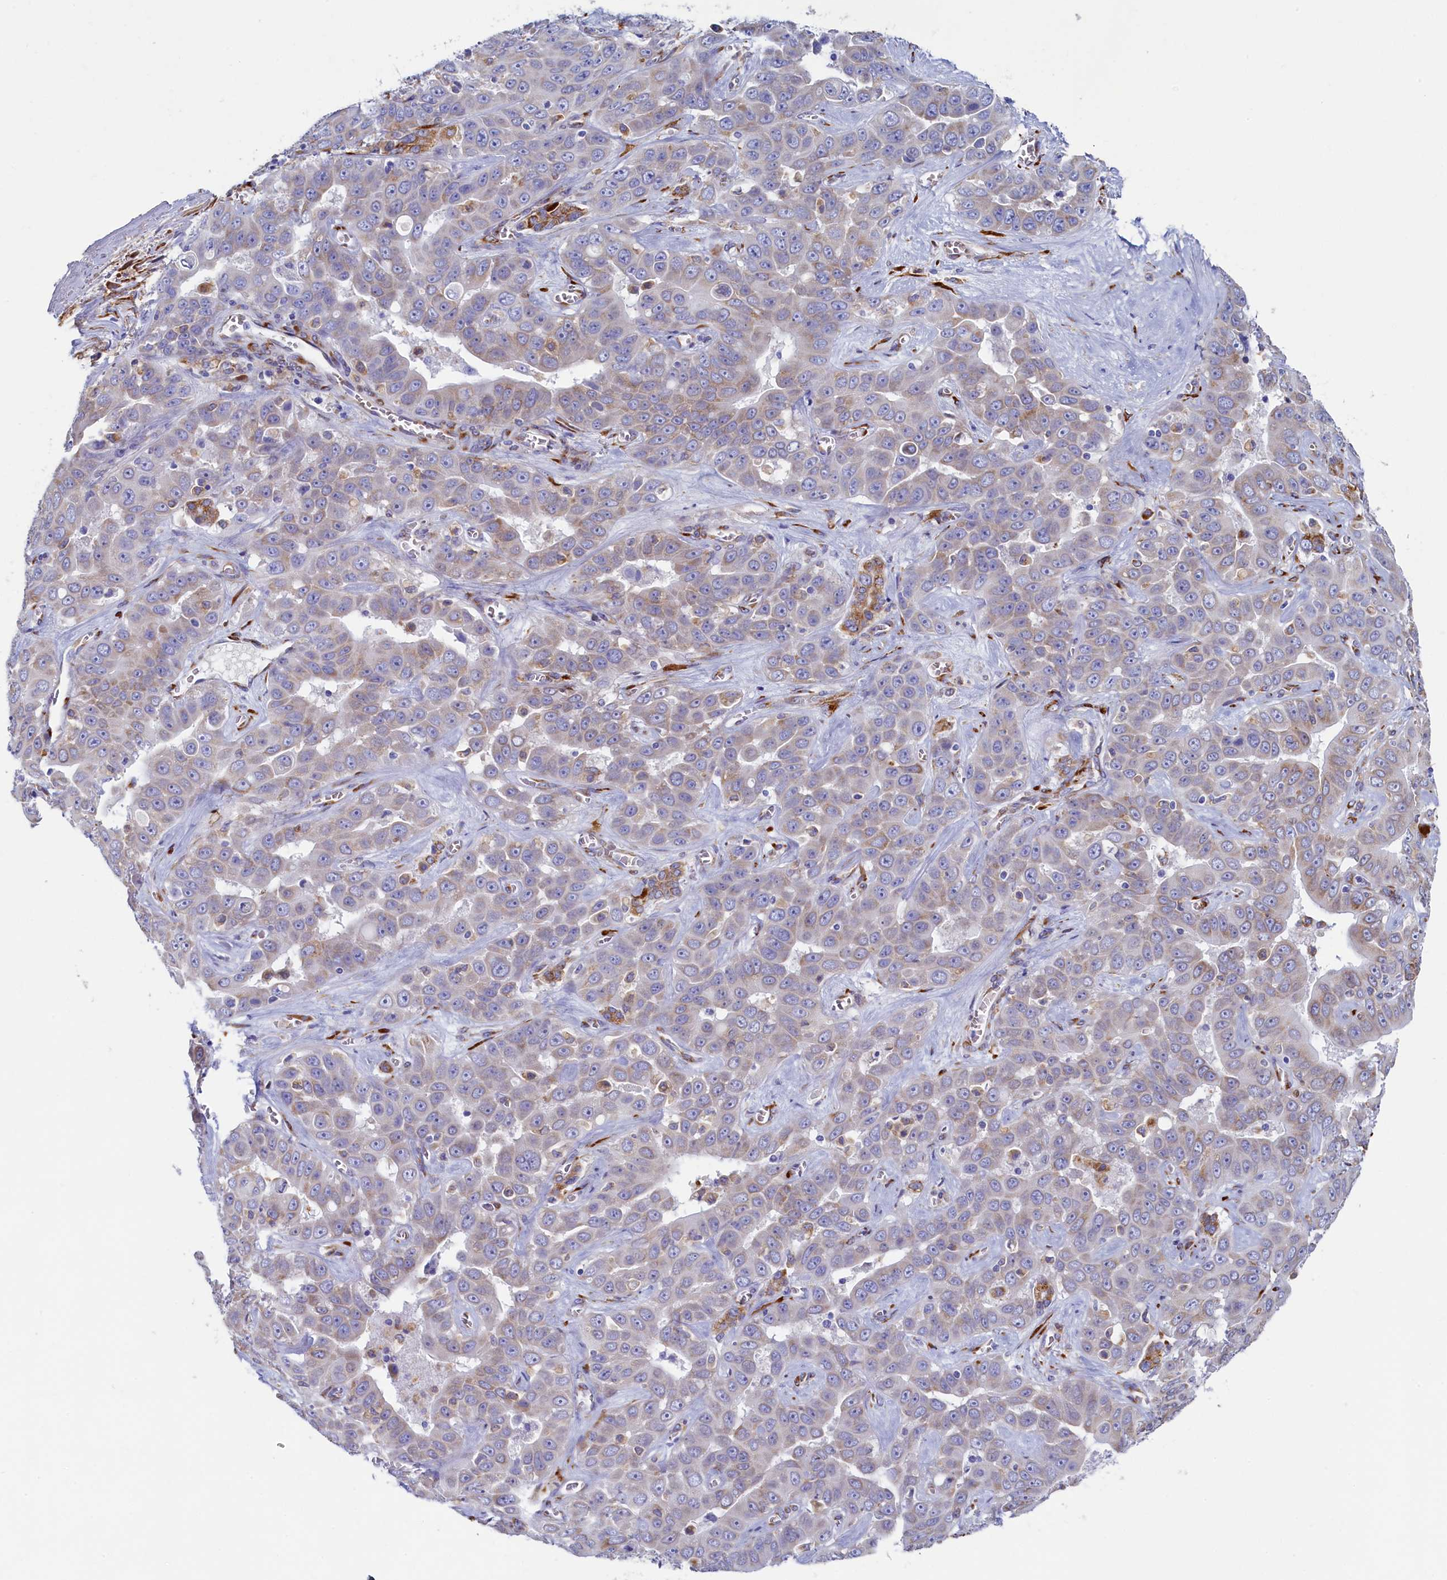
{"staining": {"intensity": "weak", "quantity": ">75%", "location": "cytoplasmic/membranous"}, "tissue": "liver cancer", "cell_type": "Tumor cells", "image_type": "cancer", "snomed": [{"axis": "morphology", "description": "Cholangiocarcinoma"}, {"axis": "topography", "description": "Liver"}], "caption": "Immunohistochemical staining of liver cancer displays low levels of weak cytoplasmic/membranous protein expression in approximately >75% of tumor cells.", "gene": "TMEM18", "patient": {"sex": "female", "age": 52}}